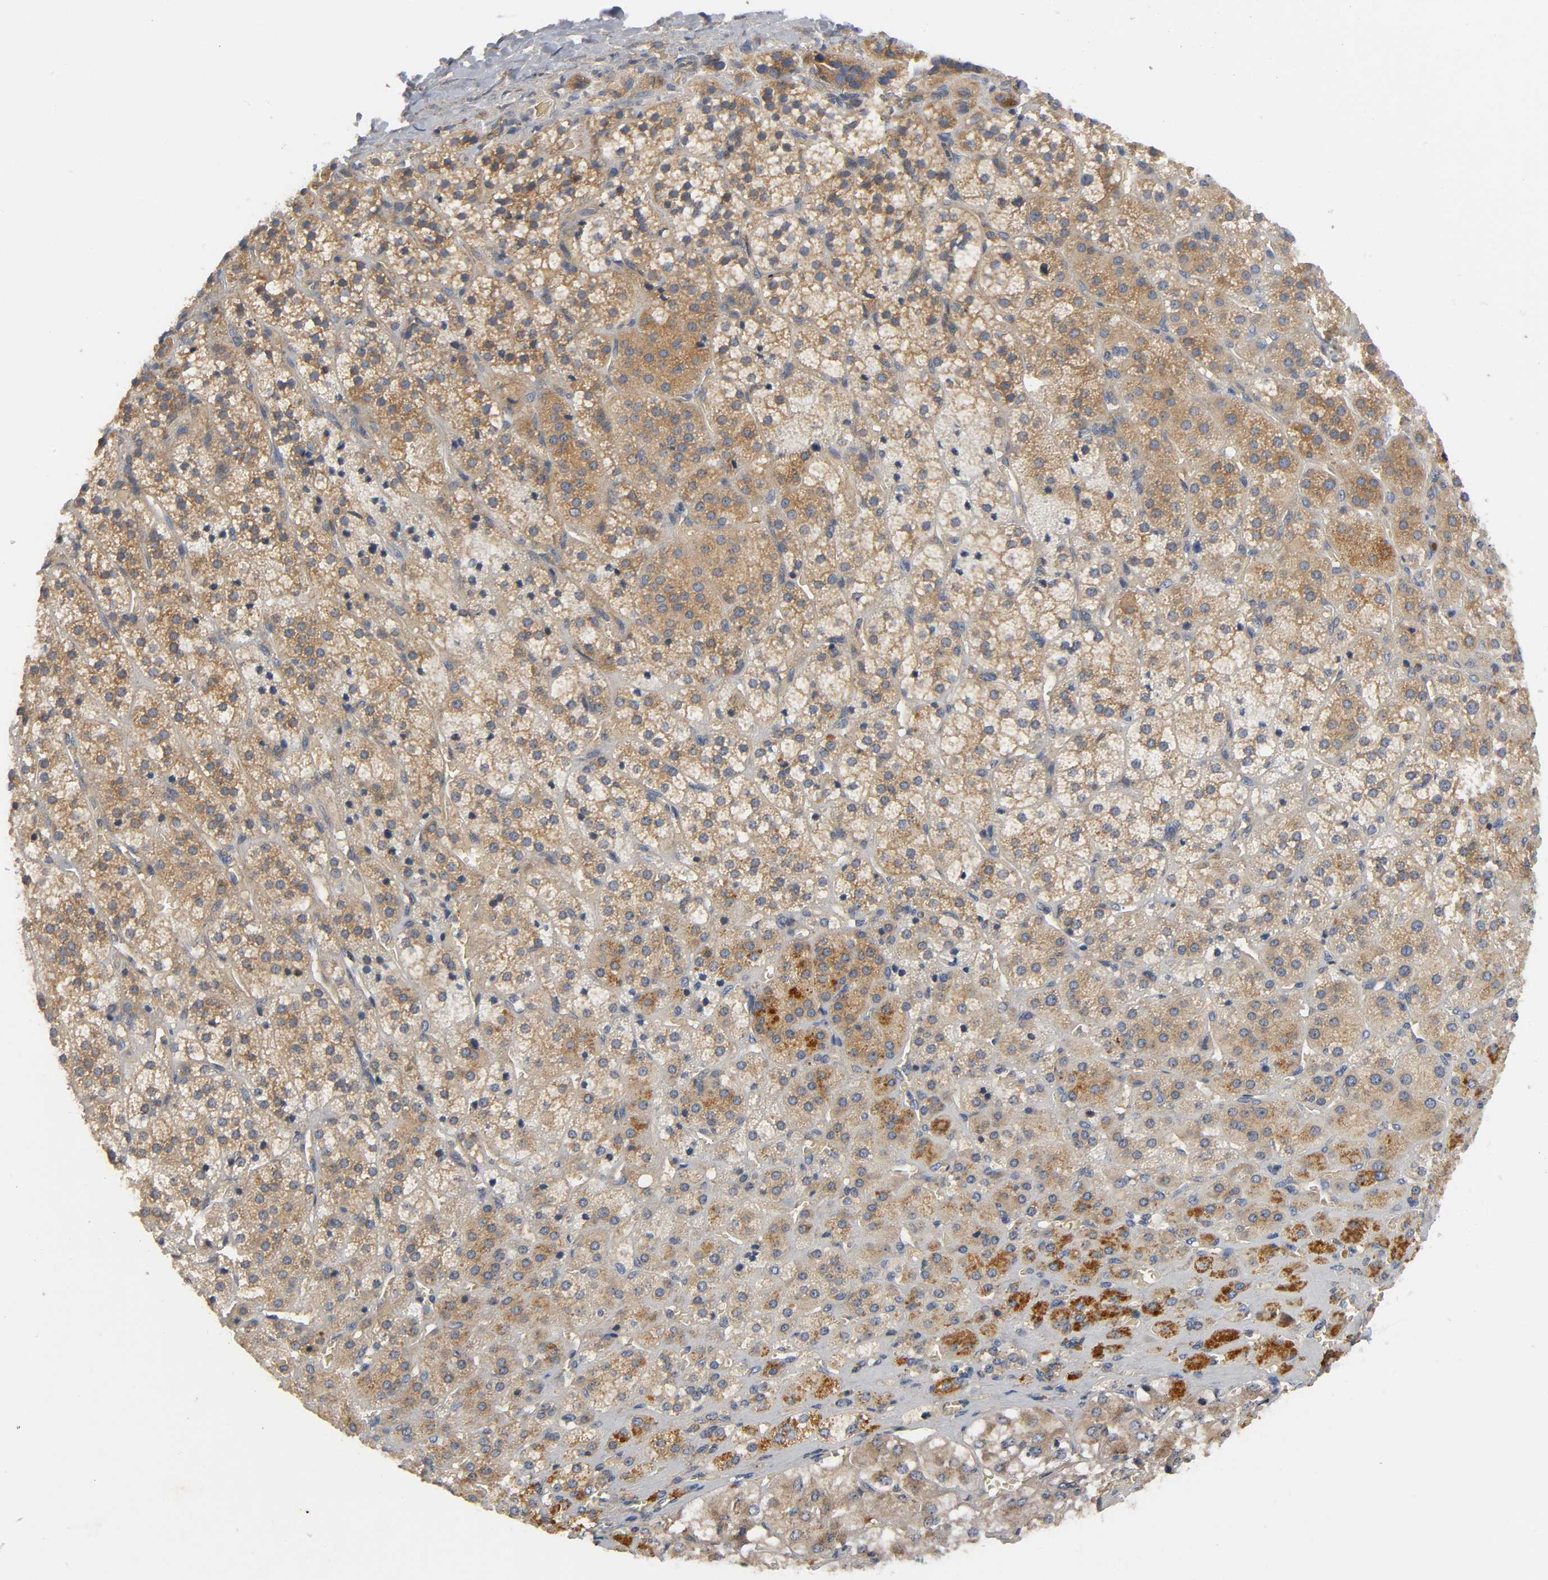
{"staining": {"intensity": "moderate", "quantity": ">75%", "location": "cytoplasmic/membranous"}, "tissue": "adrenal gland", "cell_type": "Glandular cells", "image_type": "normal", "snomed": [{"axis": "morphology", "description": "Normal tissue, NOS"}, {"axis": "topography", "description": "Adrenal gland"}], "caption": "Protein staining of benign adrenal gland shows moderate cytoplasmic/membranous expression in approximately >75% of glandular cells. Using DAB (brown) and hematoxylin (blue) stains, captured at high magnification using brightfield microscopy.", "gene": "HDAC6", "patient": {"sex": "female", "age": 71}}